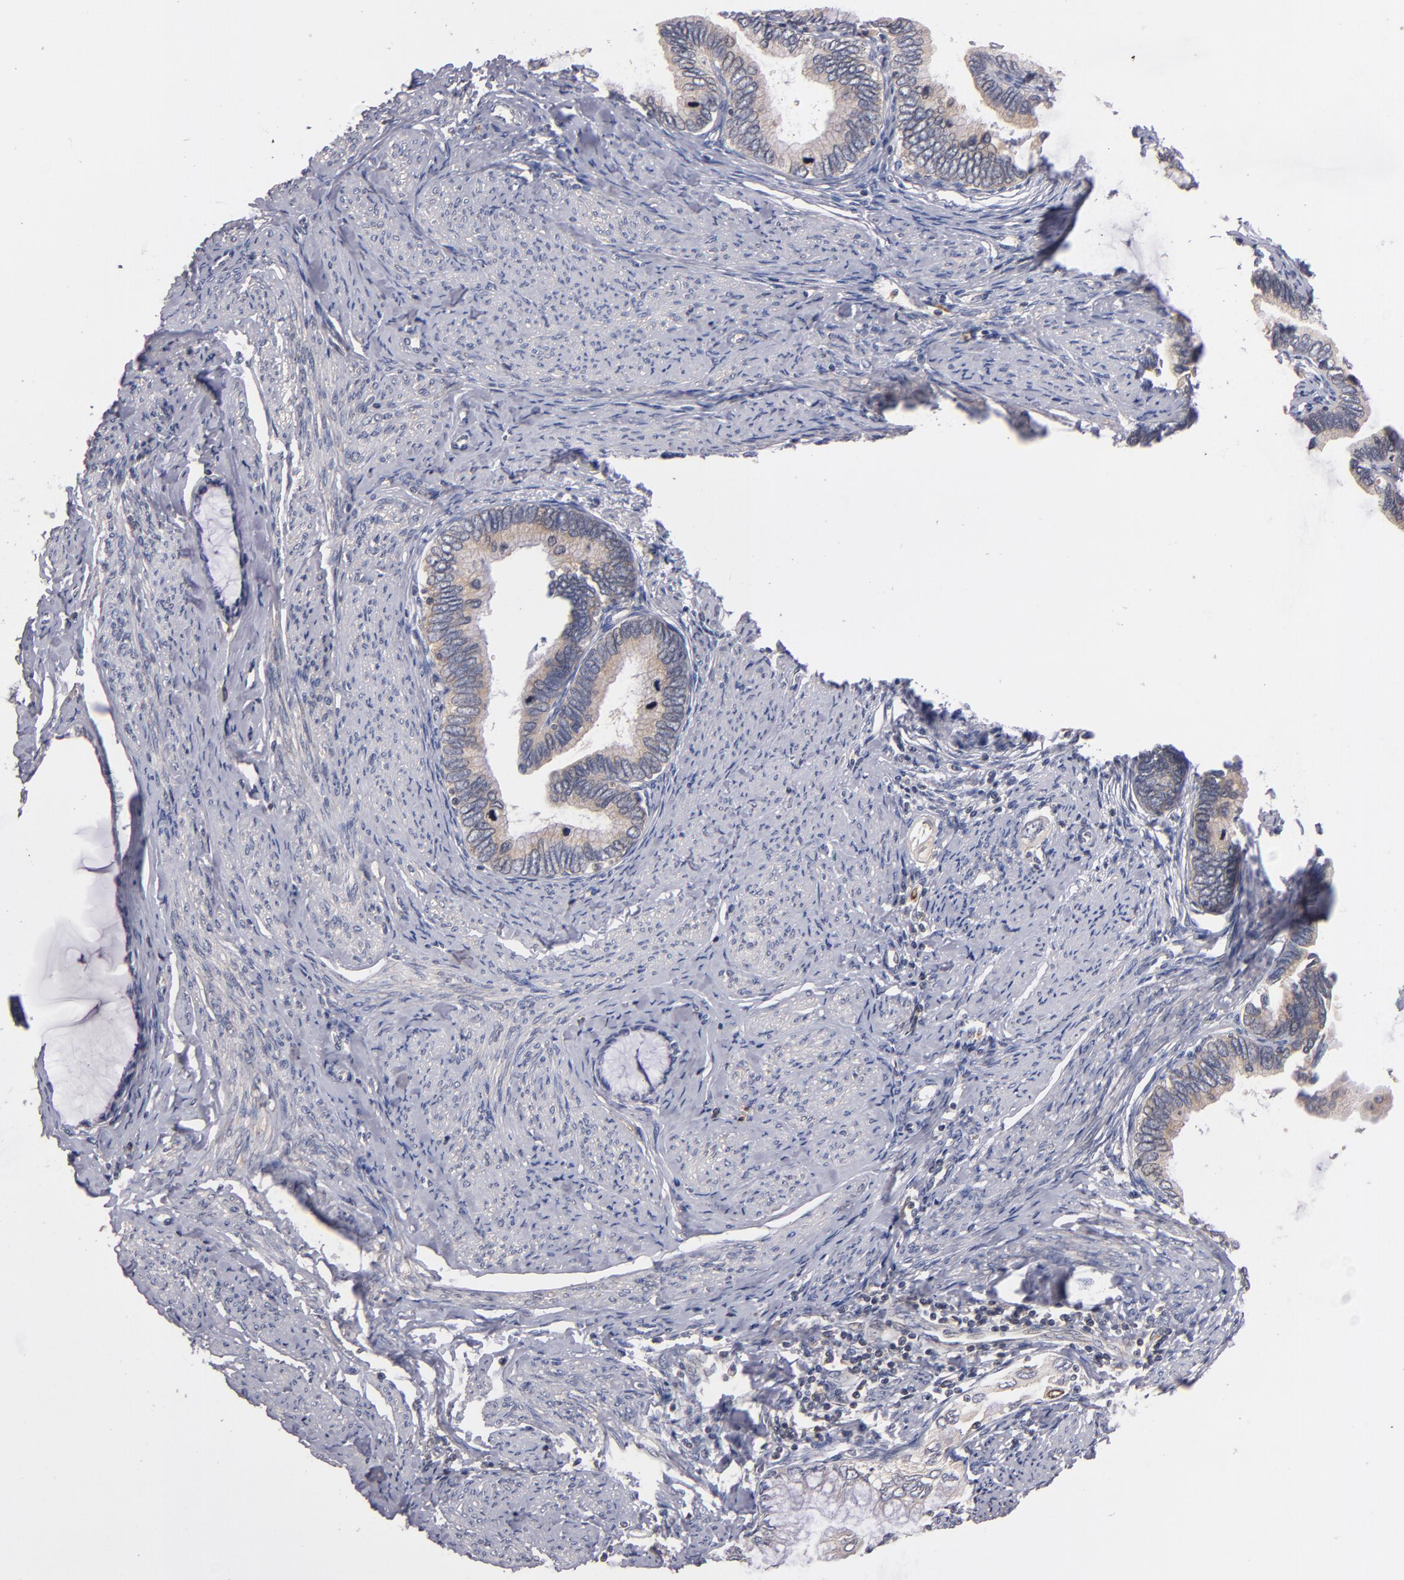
{"staining": {"intensity": "weak", "quantity": "25%-75%", "location": "cytoplasmic/membranous"}, "tissue": "cervical cancer", "cell_type": "Tumor cells", "image_type": "cancer", "snomed": [{"axis": "morphology", "description": "Adenocarcinoma, NOS"}, {"axis": "topography", "description": "Cervix"}], "caption": "Weak cytoplasmic/membranous protein staining is appreciated in about 25%-75% of tumor cells in cervical adenocarcinoma. The protein is shown in brown color, while the nuclei are stained blue.", "gene": "UPF3B", "patient": {"sex": "female", "age": 49}}